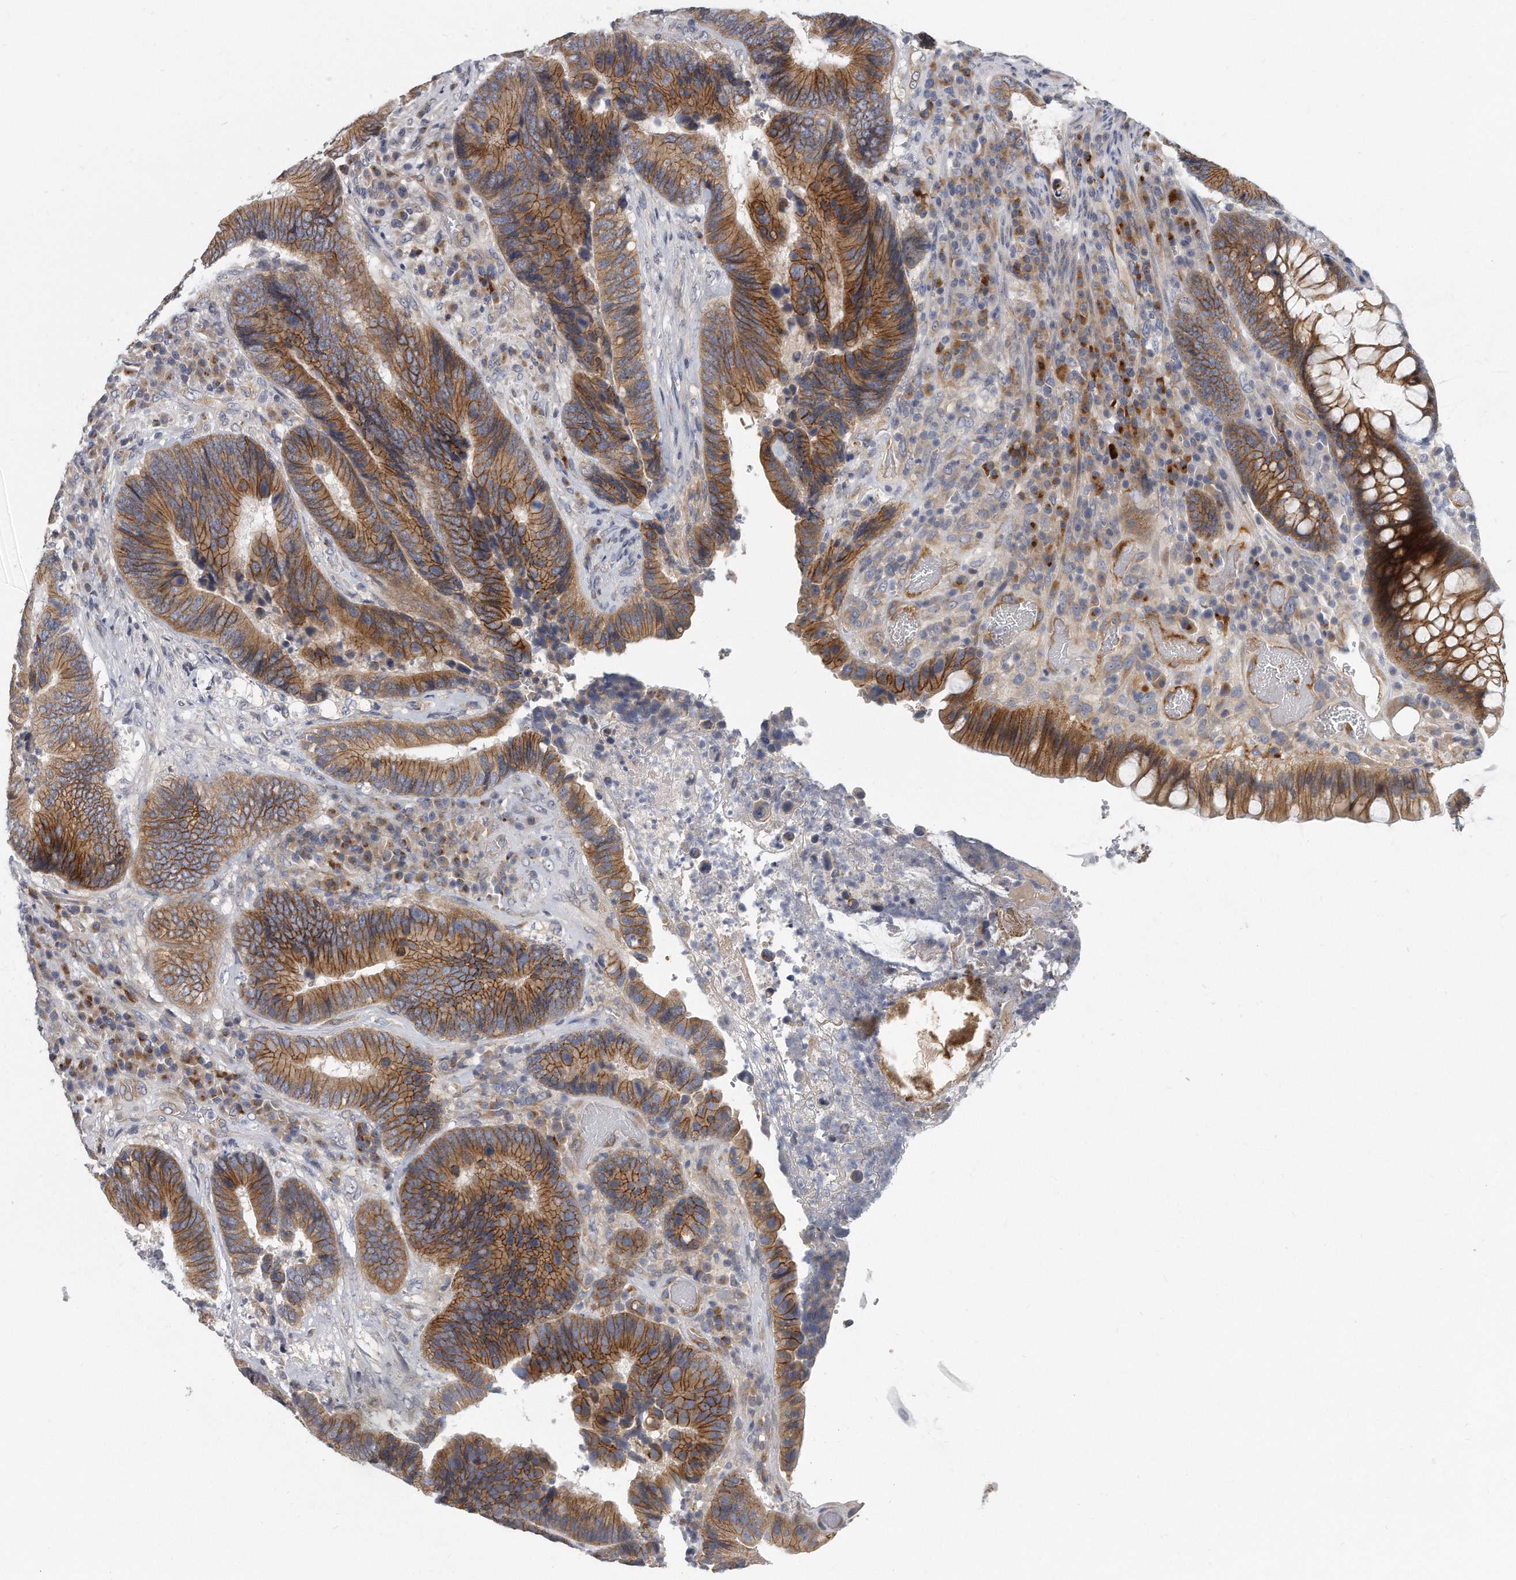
{"staining": {"intensity": "strong", "quantity": ">75%", "location": "cytoplasmic/membranous"}, "tissue": "colorectal cancer", "cell_type": "Tumor cells", "image_type": "cancer", "snomed": [{"axis": "morphology", "description": "Adenocarcinoma, NOS"}, {"axis": "topography", "description": "Rectum"}], "caption": "A brown stain highlights strong cytoplasmic/membranous positivity of a protein in human adenocarcinoma (colorectal) tumor cells.", "gene": "PLEKHA6", "patient": {"sex": "female", "age": 89}}